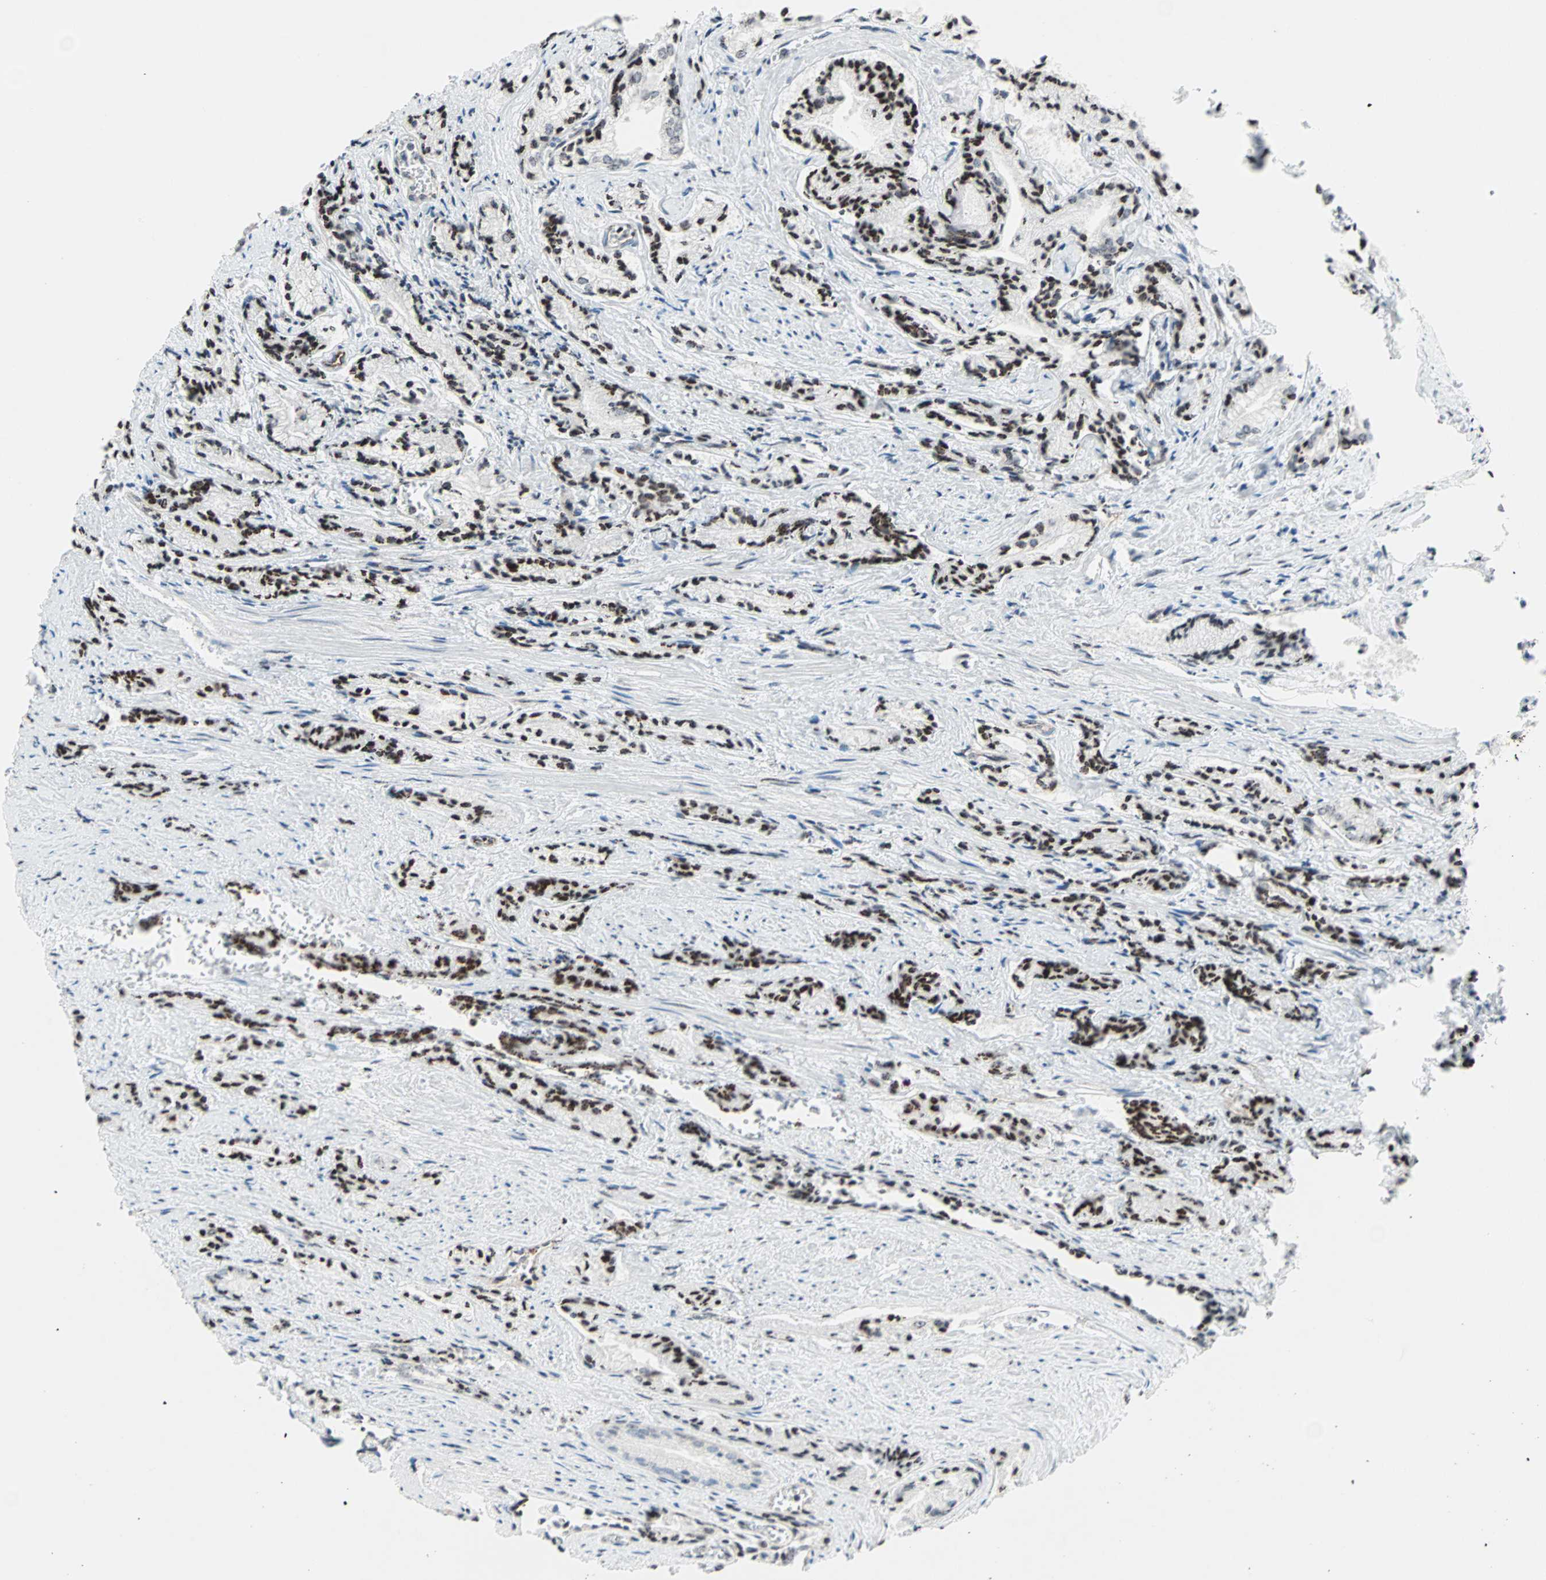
{"staining": {"intensity": "moderate", "quantity": "25%-75%", "location": "nuclear"}, "tissue": "prostate cancer", "cell_type": "Tumor cells", "image_type": "cancer", "snomed": [{"axis": "morphology", "description": "Adenocarcinoma, Low grade"}, {"axis": "topography", "description": "Prostate"}], "caption": "Prostate cancer (low-grade adenocarcinoma) stained with DAB immunohistochemistry (IHC) displays medium levels of moderate nuclear positivity in about 25%-75% of tumor cells. The staining was performed using DAB (3,3'-diaminobenzidine) to visualize the protein expression in brown, while the nuclei were stained in blue with hematoxylin (Magnification: 20x).", "gene": "CENPA", "patient": {"sex": "male", "age": 60}}